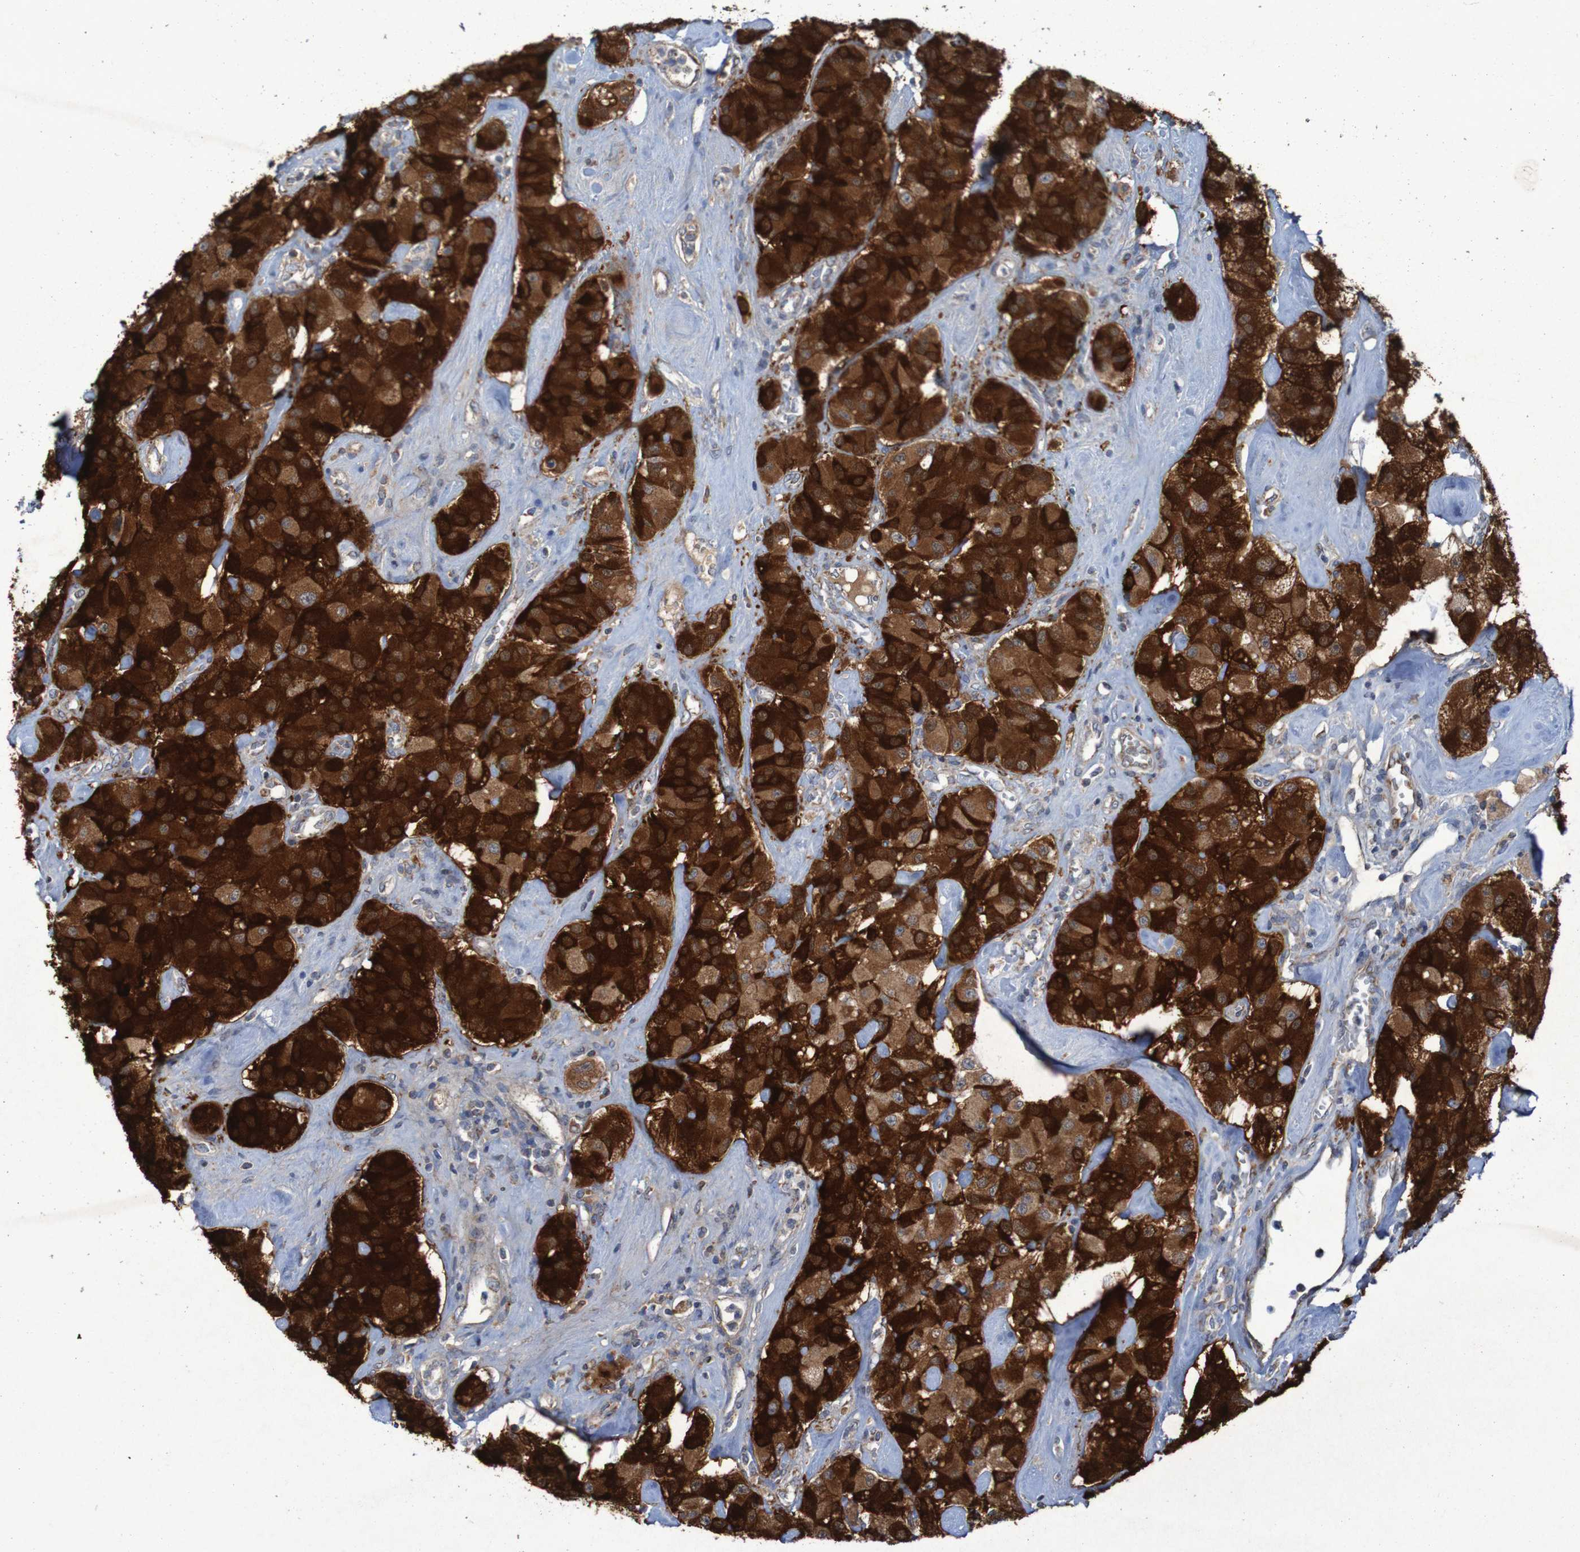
{"staining": {"intensity": "strong", "quantity": ">75%", "location": "cytoplasmic/membranous"}, "tissue": "carcinoid", "cell_type": "Tumor cells", "image_type": "cancer", "snomed": [{"axis": "morphology", "description": "Carcinoid, malignant, NOS"}, {"axis": "topography", "description": "Pancreas"}], "caption": "Human malignant carcinoid stained for a protein (brown) exhibits strong cytoplasmic/membranous positive positivity in approximately >75% of tumor cells.", "gene": "CCDC51", "patient": {"sex": "male", "age": 41}}